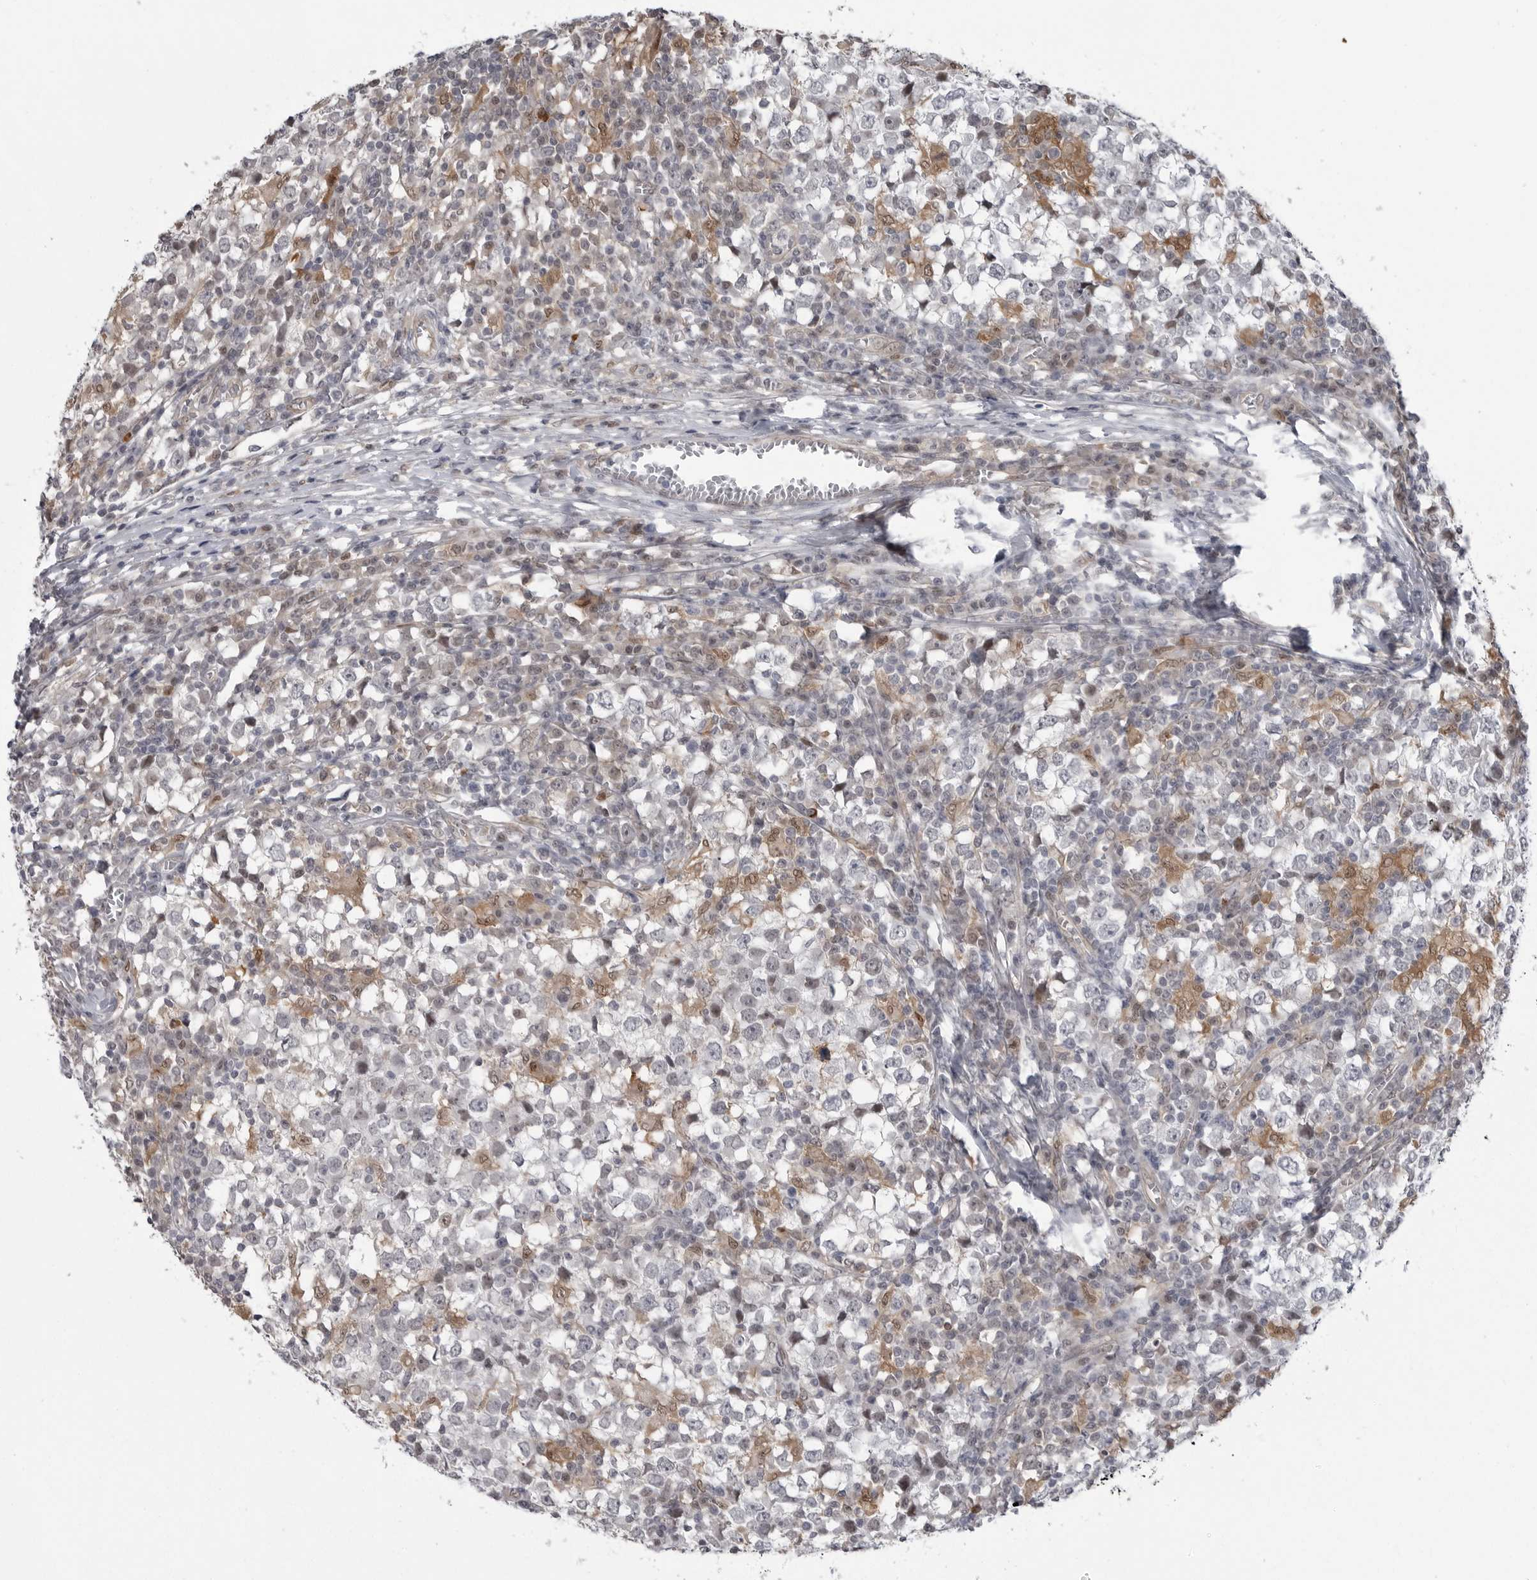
{"staining": {"intensity": "moderate", "quantity": "<25%", "location": "cytoplasmic/membranous,nuclear"}, "tissue": "testis cancer", "cell_type": "Tumor cells", "image_type": "cancer", "snomed": [{"axis": "morphology", "description": "Seminoma, NOS"}, {"axis": "topography", "description": "Testis"}], "caption": "This is a photomicrograph of IHC staining of seminoma (testis), which shows moderate expression in the cytoplasmic/membranous and nuclear of tumor cells.", "gene": "PNPO", "patient": {"sex": "male", "age": 65}}